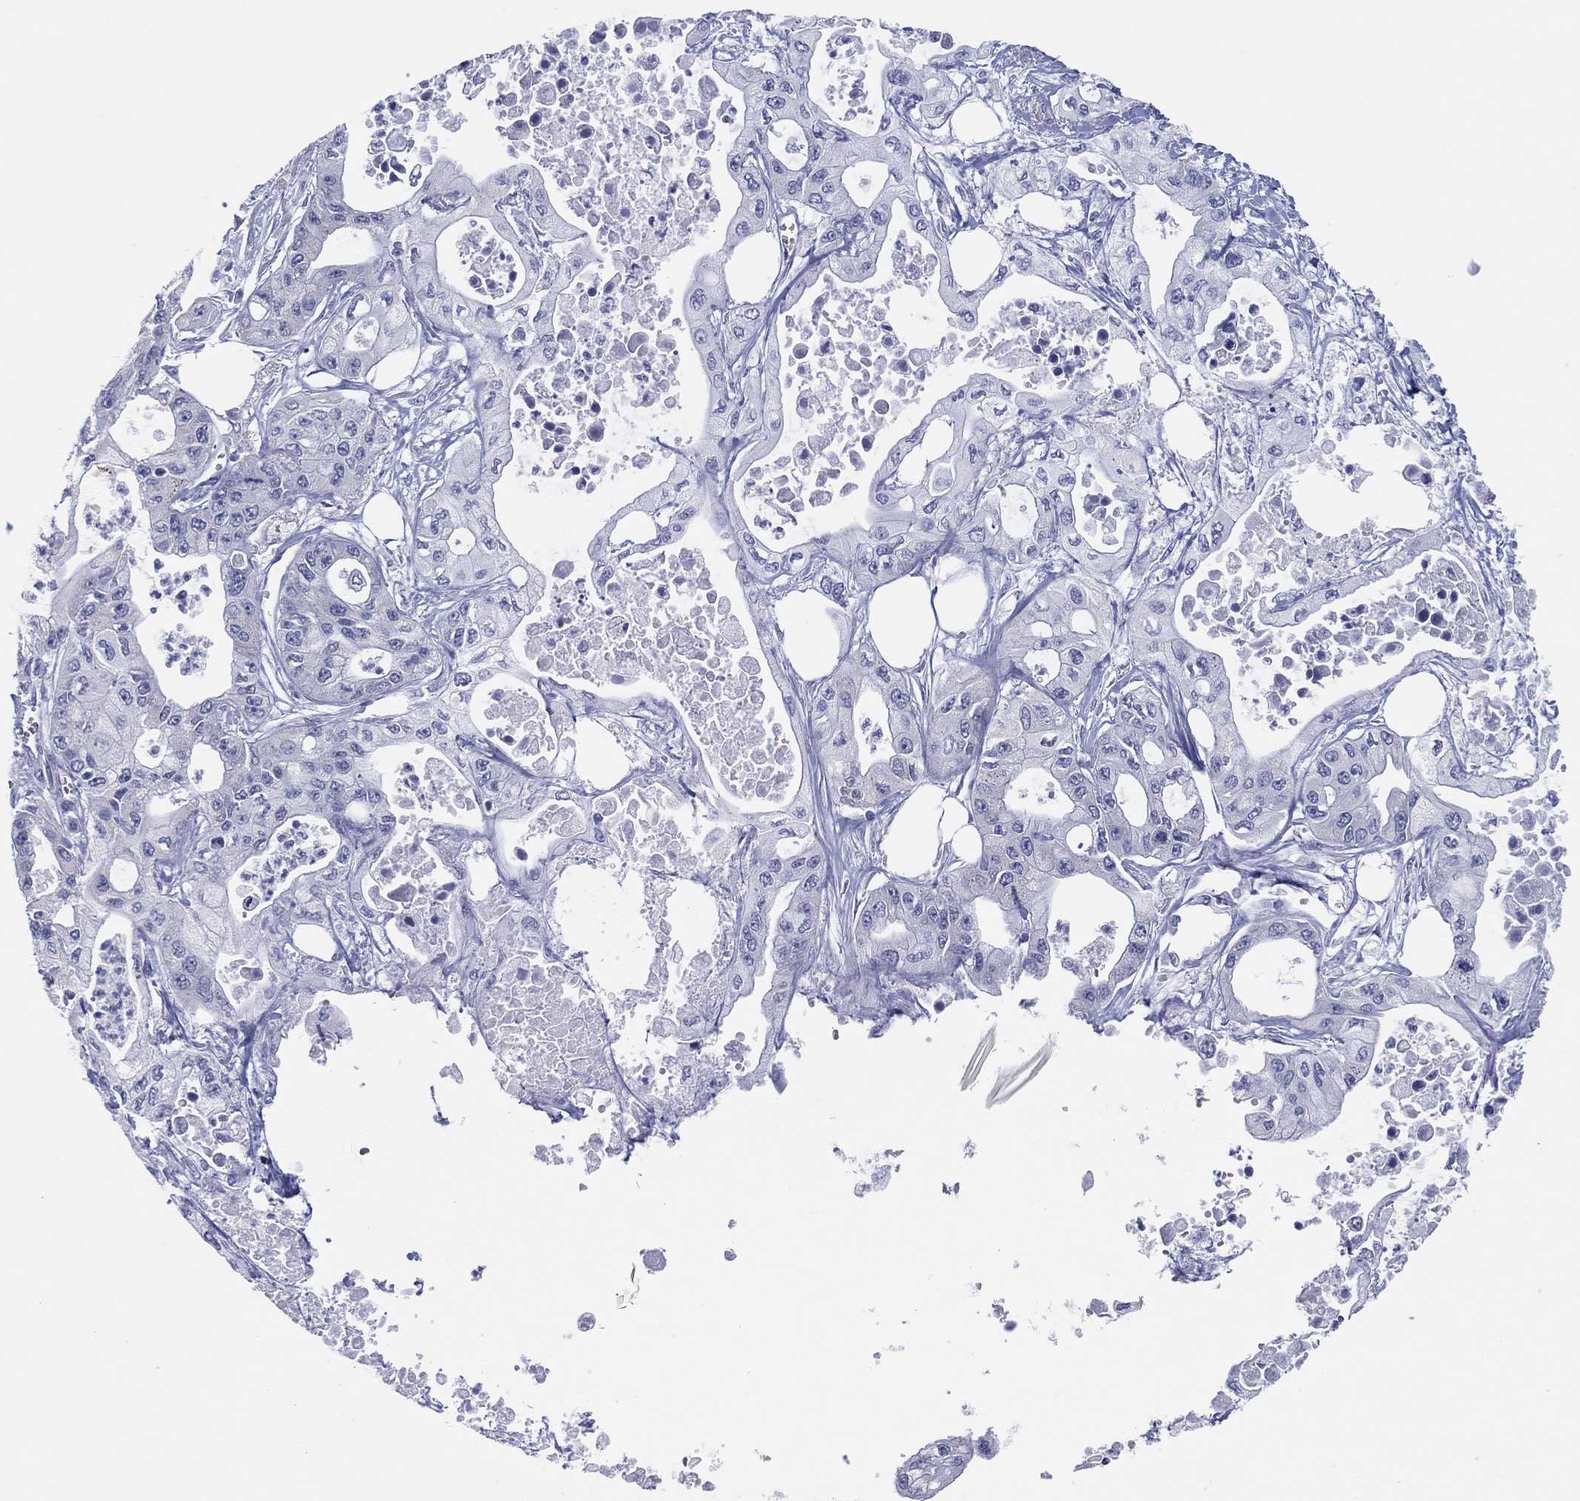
{"staining": {"intensity": "negative", "quantity": "none", "location": "none"}, "tissue": "pancreatic cancer", "cell_type": "Tumor cells", "image_type": "cancer", "snomed": [{"axis": "morphology", "description": "Adenocarcinoma, NOS"}, {"axis": "topography", "description": "Pancreas"}], "caption": "Human adenocarcinoma (pancreatic) stained for a protein using IHC exhibits no positivity in tumor cells.", "gene": "HEATR4", "patient": {"sex": "male", "age": 70}}